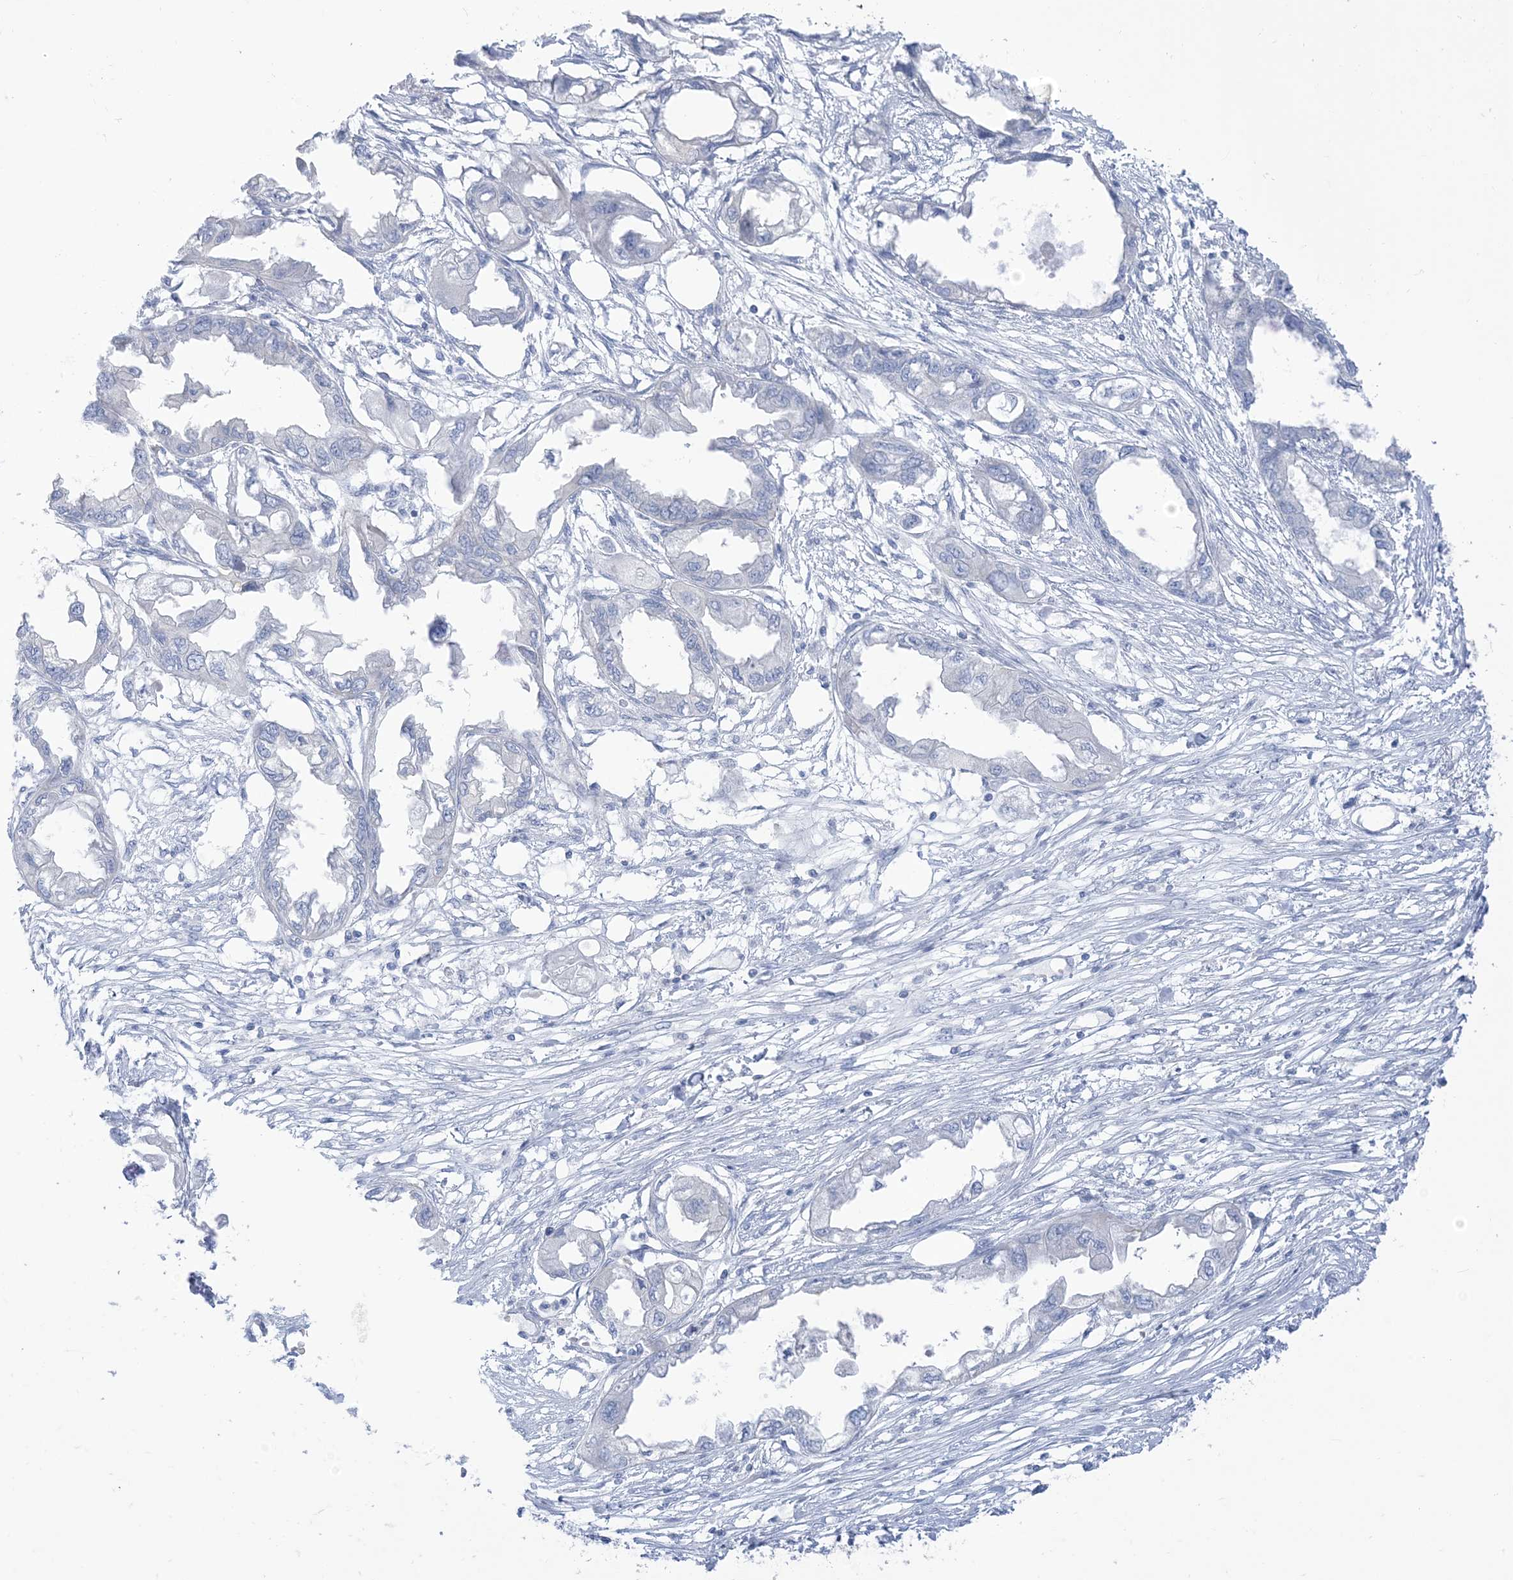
{"staining": {"intensity": "negative", "quantity": "none", "location": "none"}, "tissue": "endometrial cancer", "cell_type": "Tumor cells", "image_type": "cancer", "snomed": [{"axis": "morphology", "description": "Adenocarcinoma, NOS"}, {"axis": "morphology", "description": "Adenocarcinoma, metastatic, NOS"}, {"axis": "topography", "description": "Adipose tissue"}, {"axis": "topography", "description": "Endometrium"}], "caption": "IHC of adenocarcinoma (endometrial) demonstrates no staining in tumor cells. The staining is performed using DAB (3,3'-diaminobenzidine) brown chromogen with nuclei counter-stained in using hematoxylin.", "gene": "XIRP2", "patient": {"sex": "female", "age": 67}}